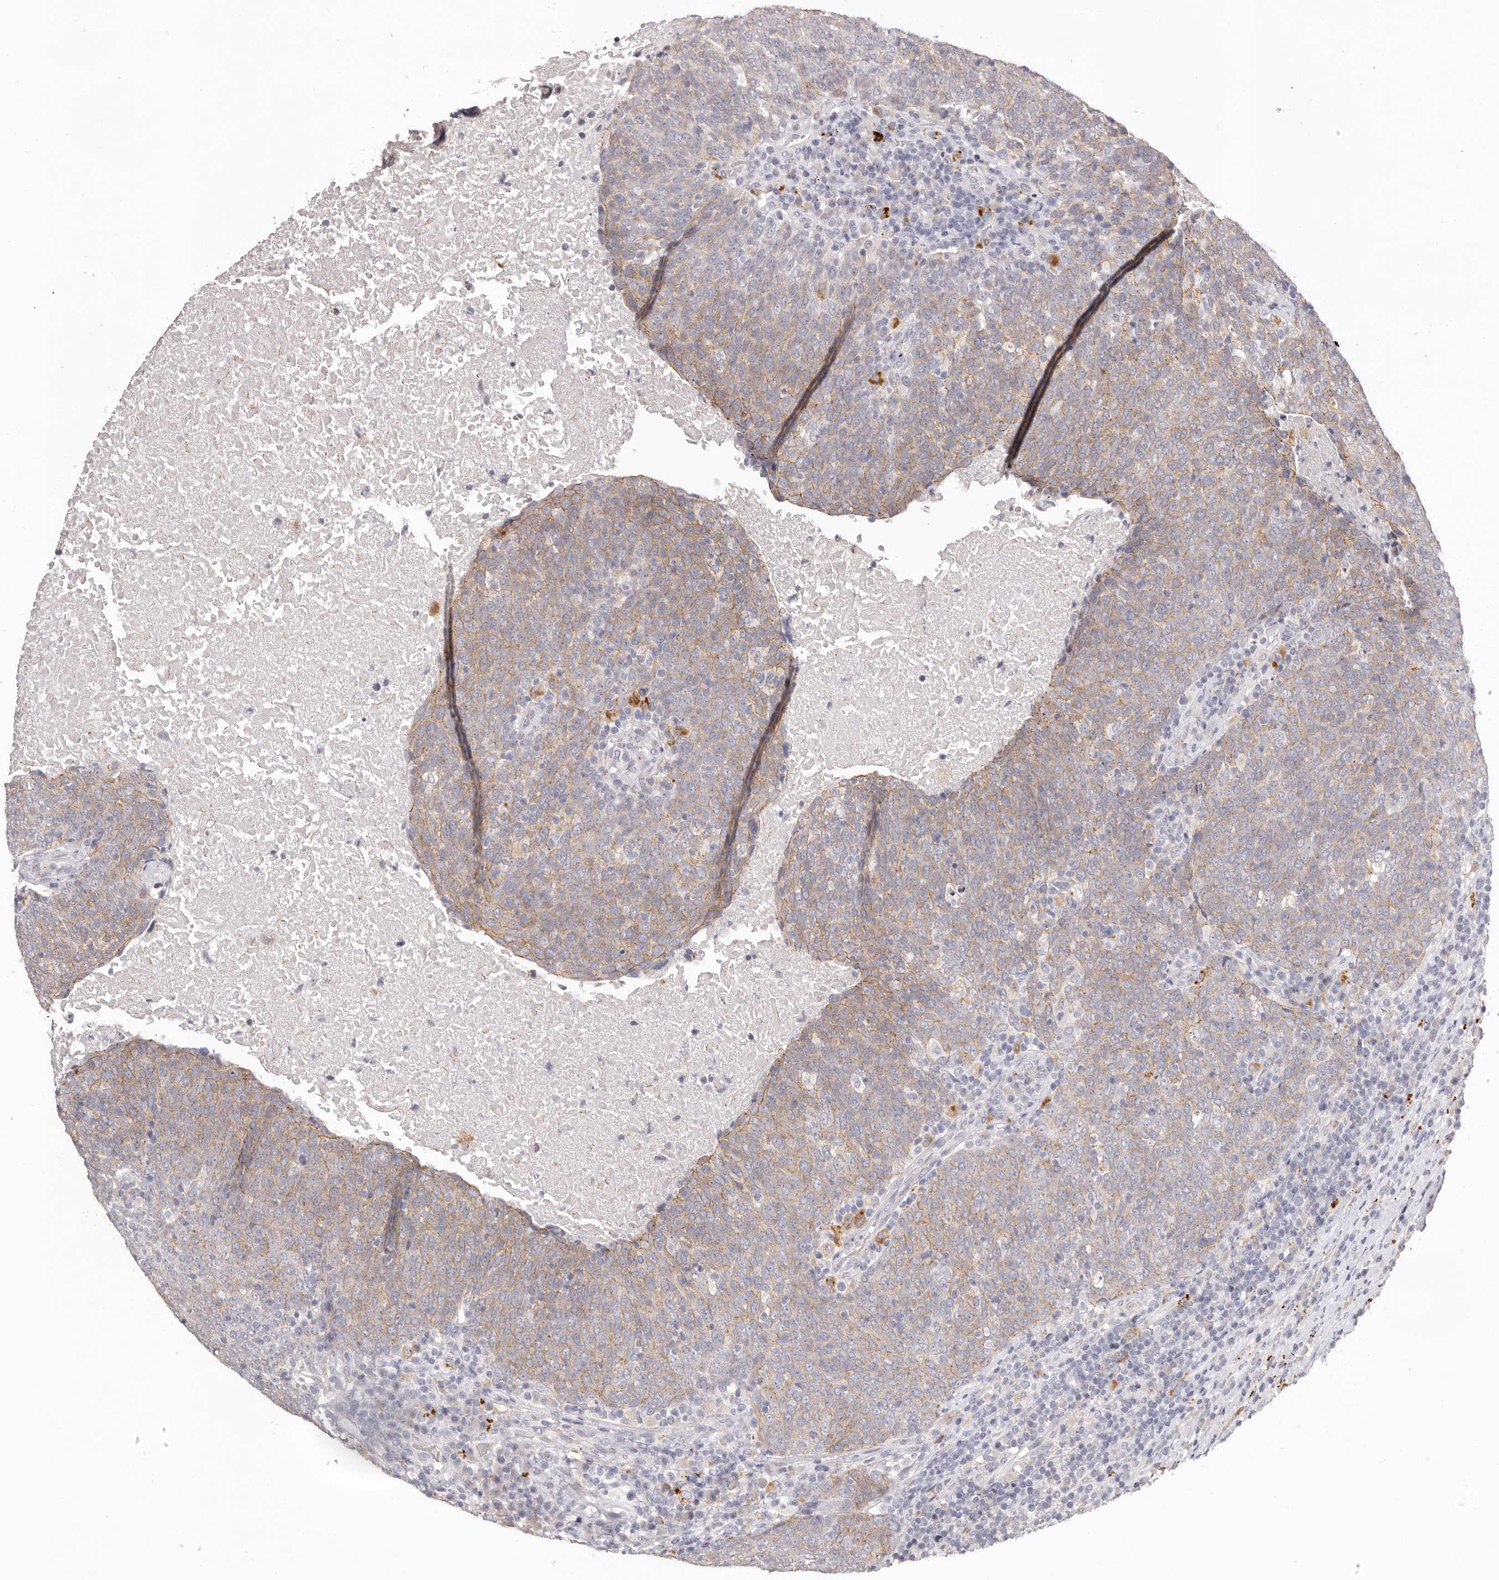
{"staining": {"intensity": "weak", "quantity": "25%-75%", "location": "cytoplasmic/membranous"}, "tissue": "head and neck cancer", "cell_type": "Tumor cells", "image_type": "cancer", "snomed": [{"axis": "morphology", "description": "Squamous cell carcinoma, NOS"}, {"axis": "morphology", "description": "Squamous cell carcinoma, metastatic, NOS"}, {"axis": "topography", "description": "Lymph node"}, {"axis": "topography", "description": "Head-Neck"}], "caption": "The photomicrograph demonstrates staining of head and neck cancer (squamous cell carcinoma), revealing weak cytoplasmic/membranous protein positivity (brown color) within tumor cells.", "gene": "PCDHB6", "patient": {"sex": "male", "age": 62}}